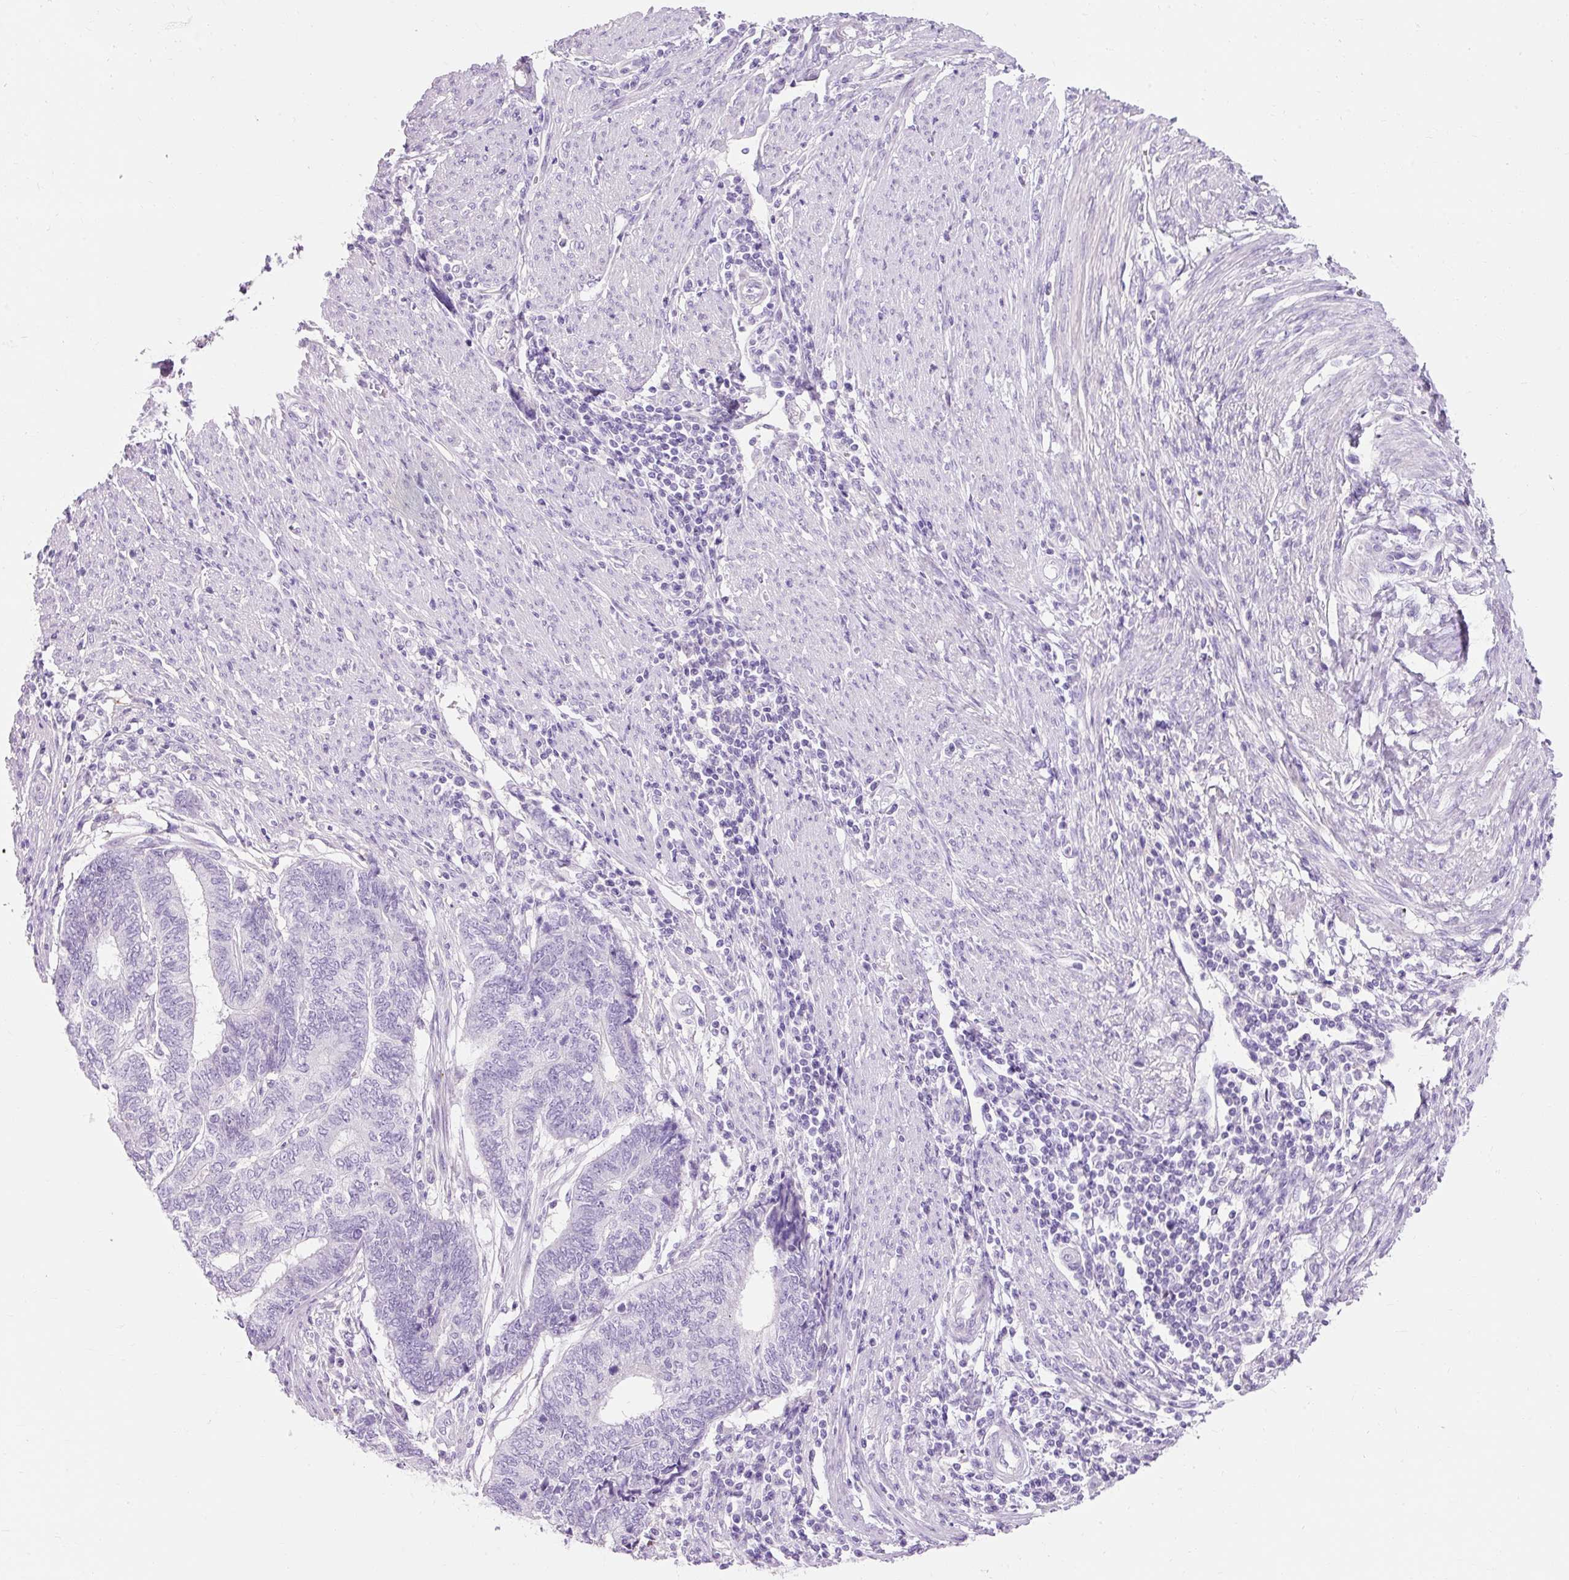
{"staining": {"intensity": "negative", "quantity": "none", "location": "none"}, "tissue": "endometrial cancer", "cell_type": "Tumor cells", "image_type": "cancer", "snomed": [{"axis": "morphology", "description": "Adenocarcinoma, NOS"}, {"axis": "topography", "description": "Uterus"}, {"axis": "topography", "description": "Endometrium"}], "caption": "DAB immunohistochemical staining of human endometrial adenocarcinoma displays no significant positivity in tumor cells.", "gene": "CLDN25", "patient": {"sex": "female", "age": 70}}